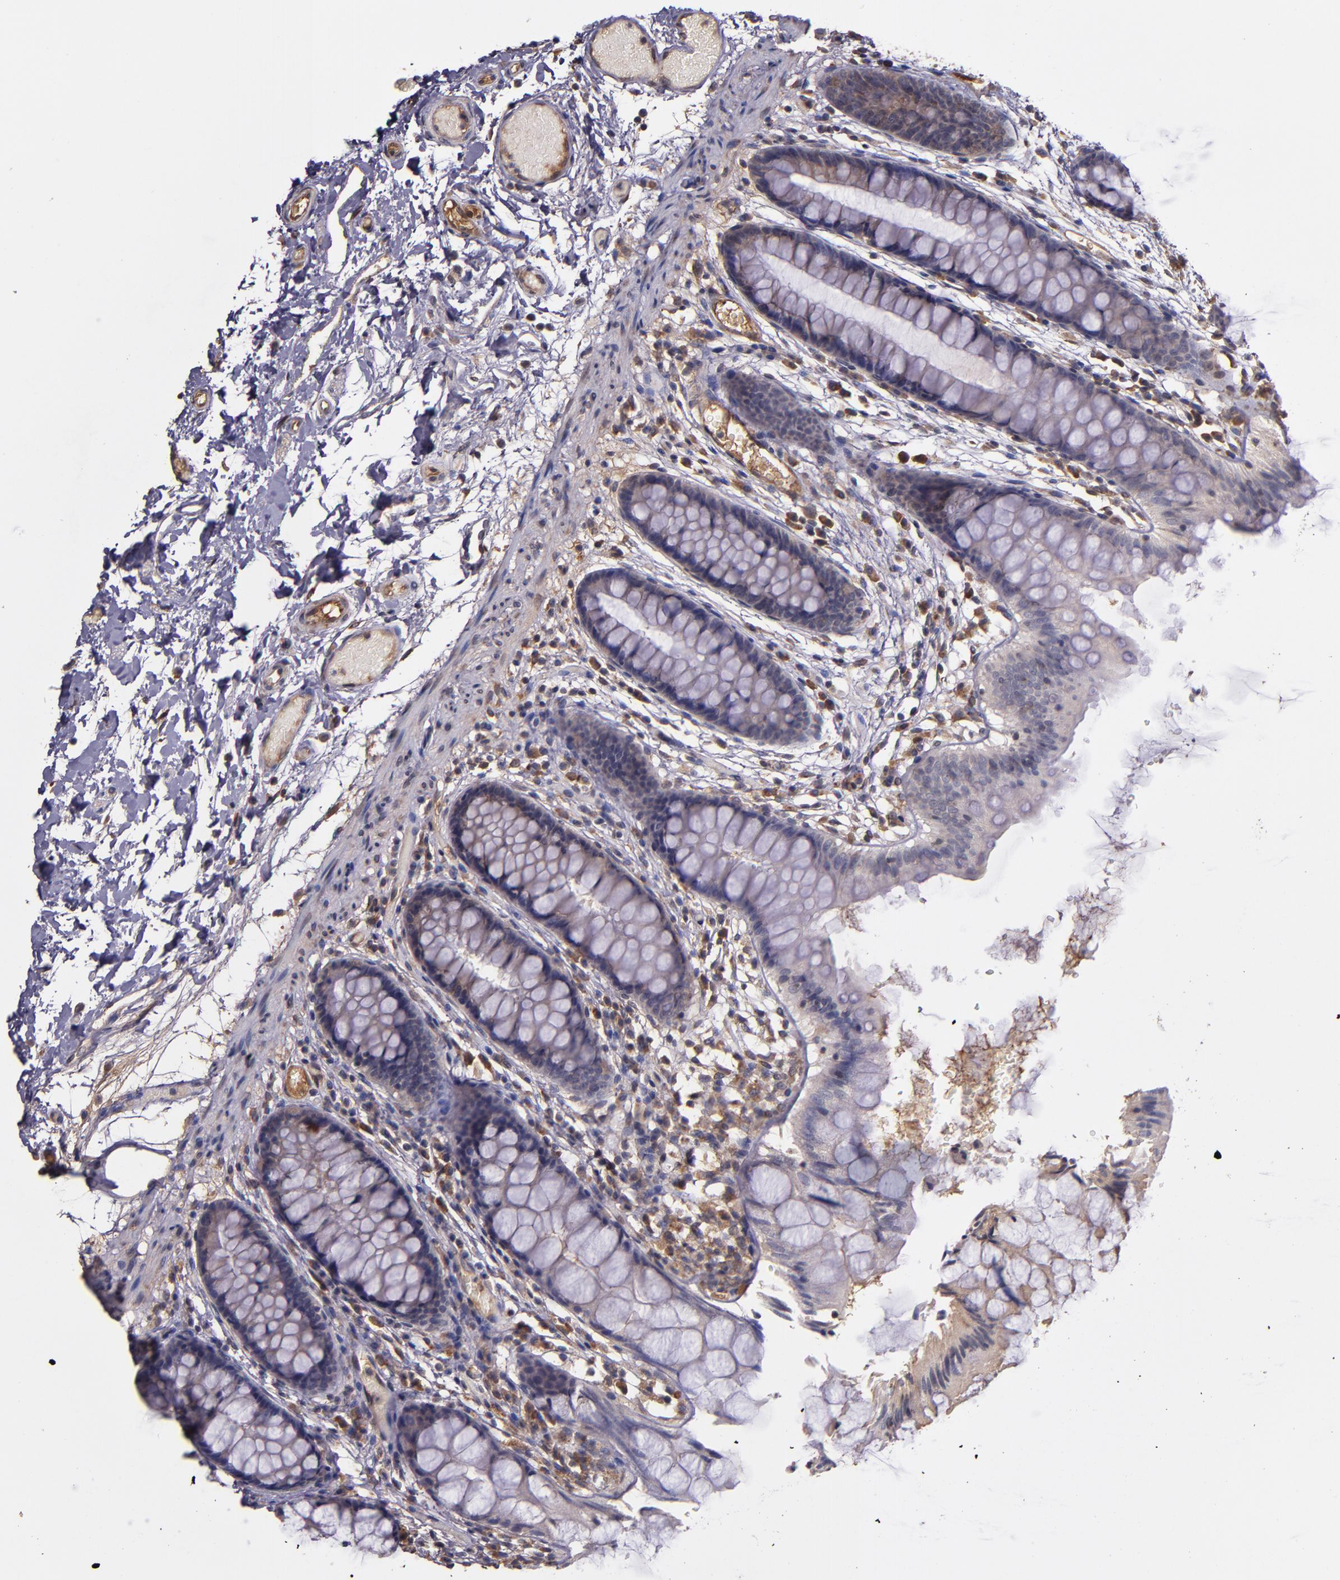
{"staining": {"intensity": "weak", "quantity": ">75%", "location": "cytoplasmic/membranous"}, "tissue": "colon", "cell_type": "Endothelial cells", "image_type": "normal", "snomed": [{"axis": "morphology", "description": "Normal tissue, NOS"}, {"axis": "topography", "description": "Smooth muscle"}, {"axis": "topography", "description": "Colon"}], "caption": "Immunohistochemistry (IHC) (DAB (3,3'-diaminobenzidine)) staining of unremarkable colon shows weak cytoplasmic/membranous protein expression in approximately >75% of endothelial cells.", "gene": "PRAF2", "patient": {"sex": "male", "age": 67}}